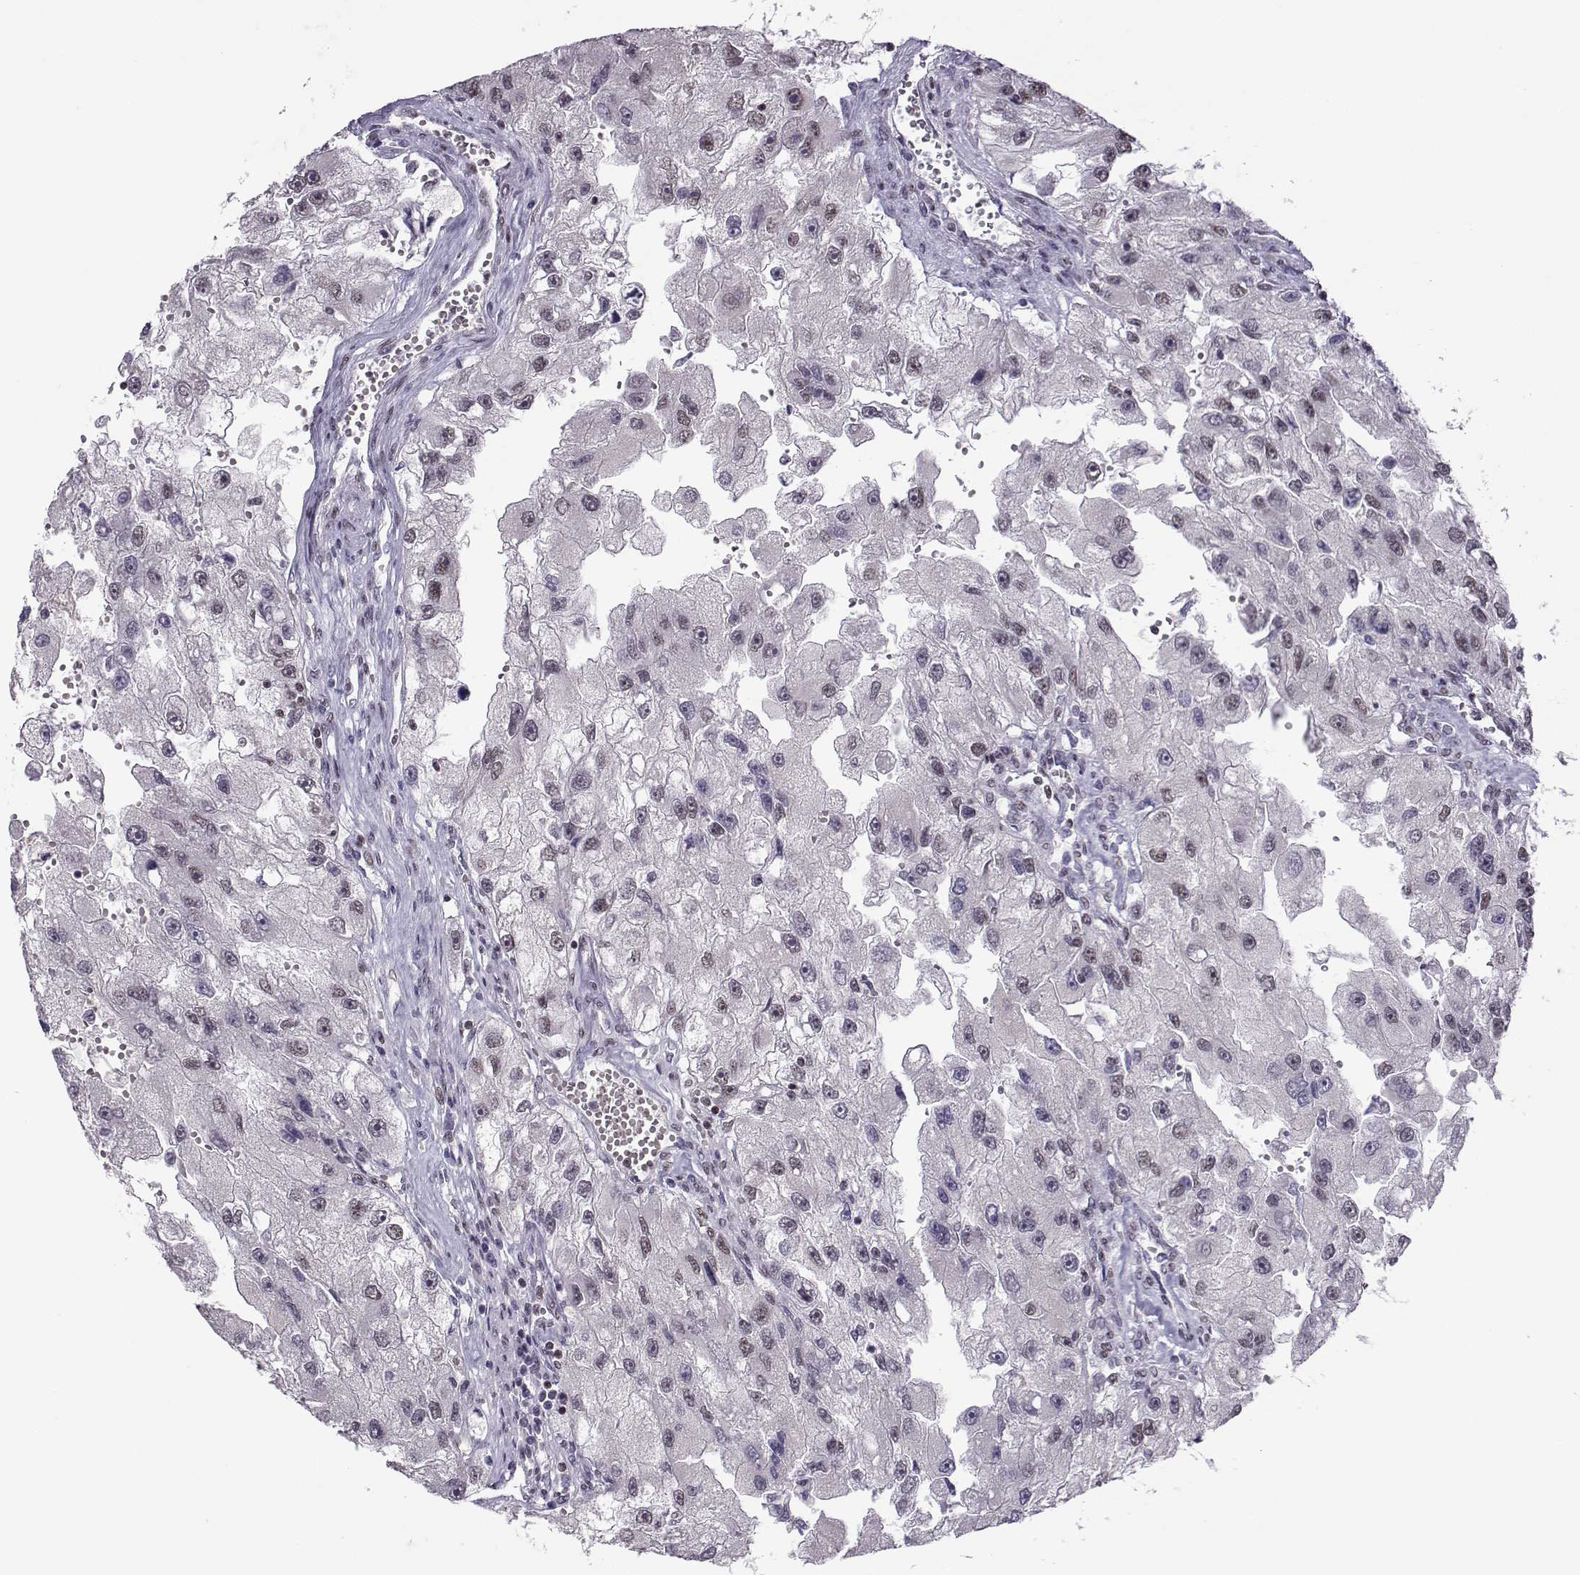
{"staining": {"intensity": "weak", "quantity": "25%-75%", "location": "nuclear"}, "tissue": "renal cancer", "cell_type": "Tumor cells", "image_type": "cancer", "snomed": [{"axis": "morphology", "description": "Adenocarcinoma, NOS"}, {"axis": "topography", "description": "Kidney"}], "caption": "Tumor cells reveal low levels of weak nuclear expression in approximately 25%-75% of cells in human adenocarcinoma (renal). Using DAB (brown) and hematoxylin (blue) stains, captured at high magnification using brightfield microscopy.", "gene": "LIN28A", "patient": {"sex": "male", "age": 63}}